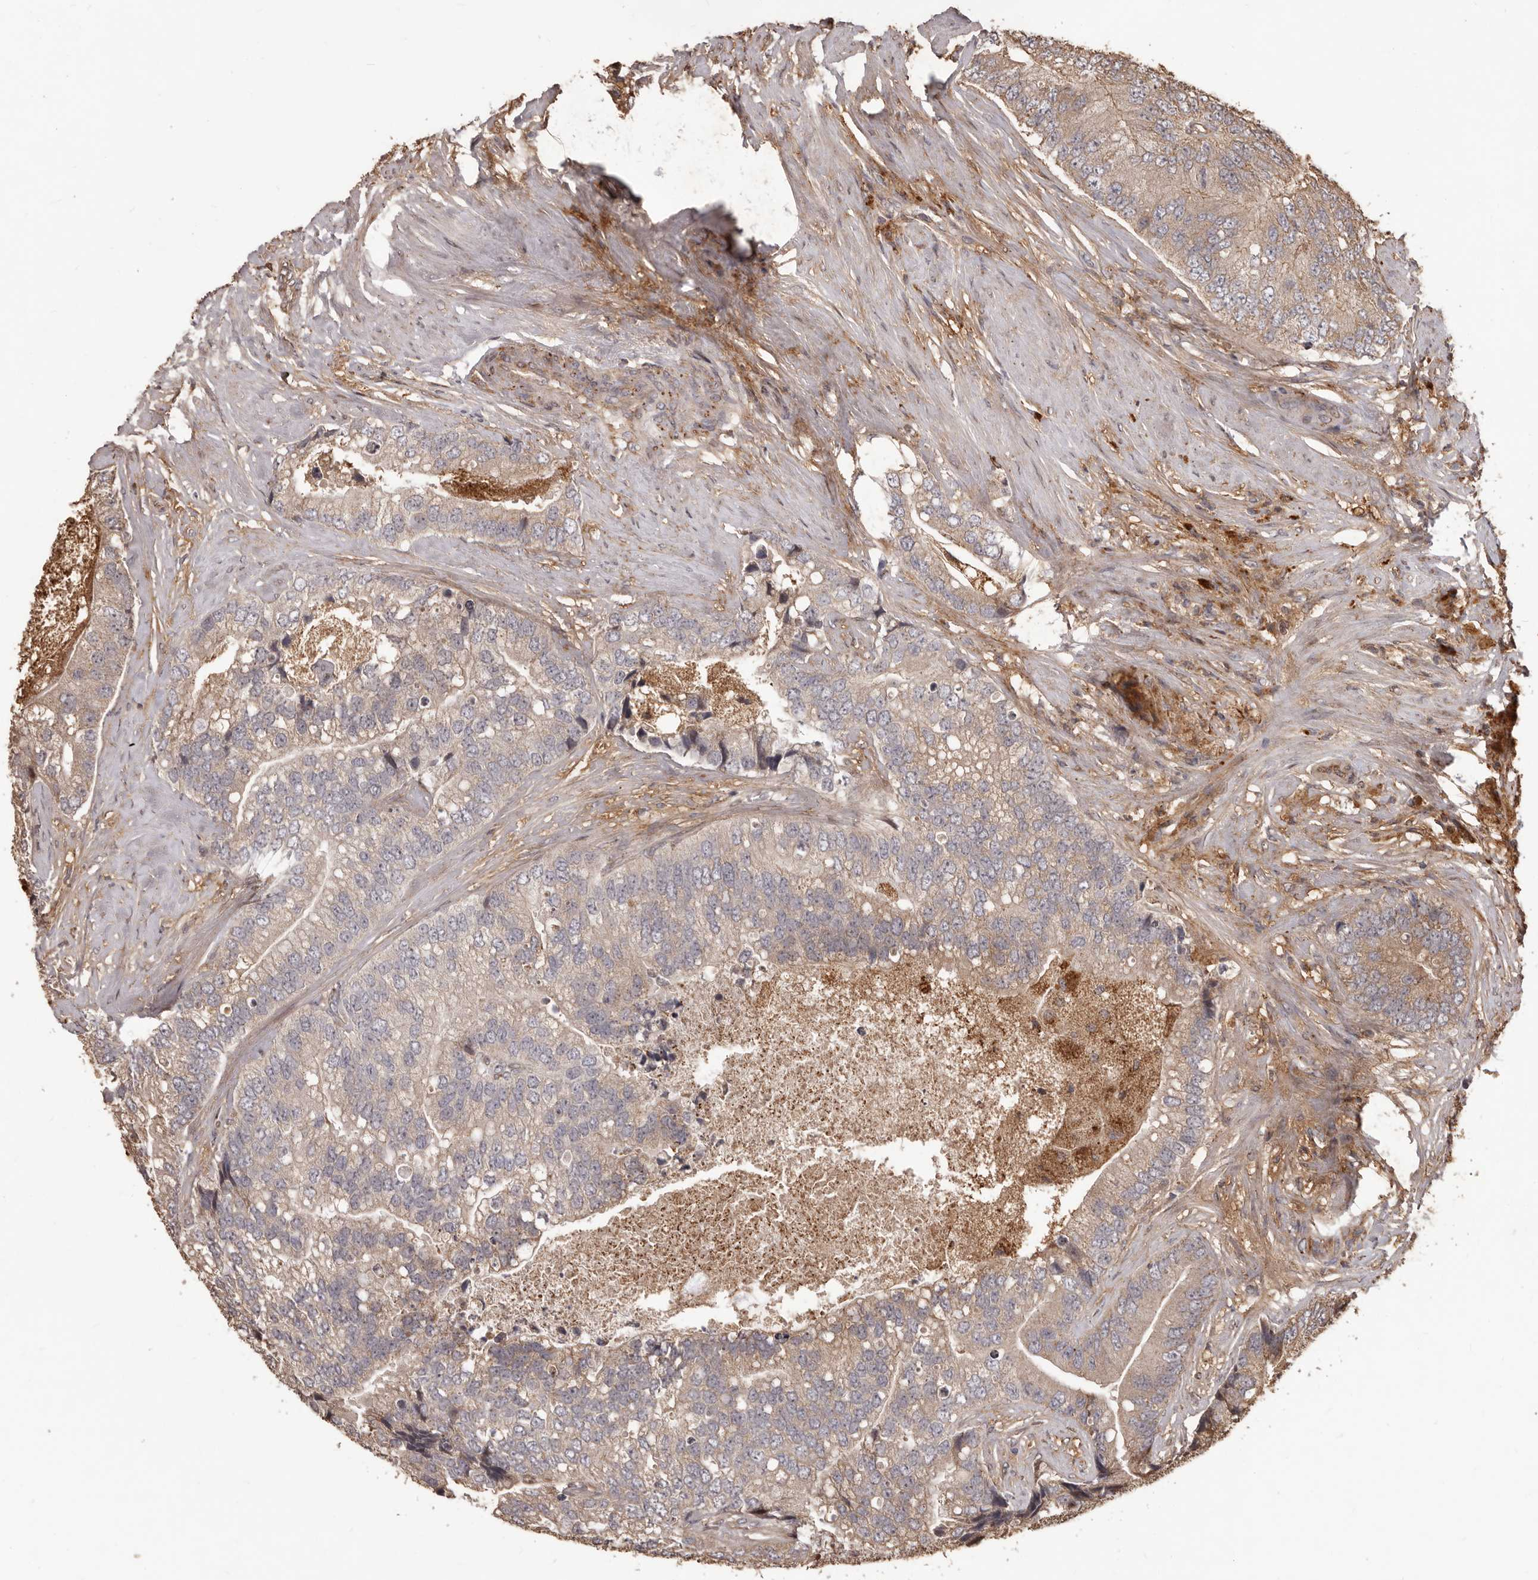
{"staining": {"intensity": "weak", "quantity": "<25%", "location": "cytoplasmic/membranous"}, "tissue": "prostate cancer", "cell_type": "Tumor cells", "image_type": "cancer", "snomed": [{"axis": "morphology", "description": "Adenocarcinoma, High grade"}, {"axis": "topography", "description": "Prostate"}], "caption": "High power microscopy micrograph of an immunohistochemistry (IHC) micrograph of high-grade adenocarcinoma (prostate), revealing no significant expression in tumor cells.", "gene": "MTO1", "patient": {"sex": "male", "age": 70}}